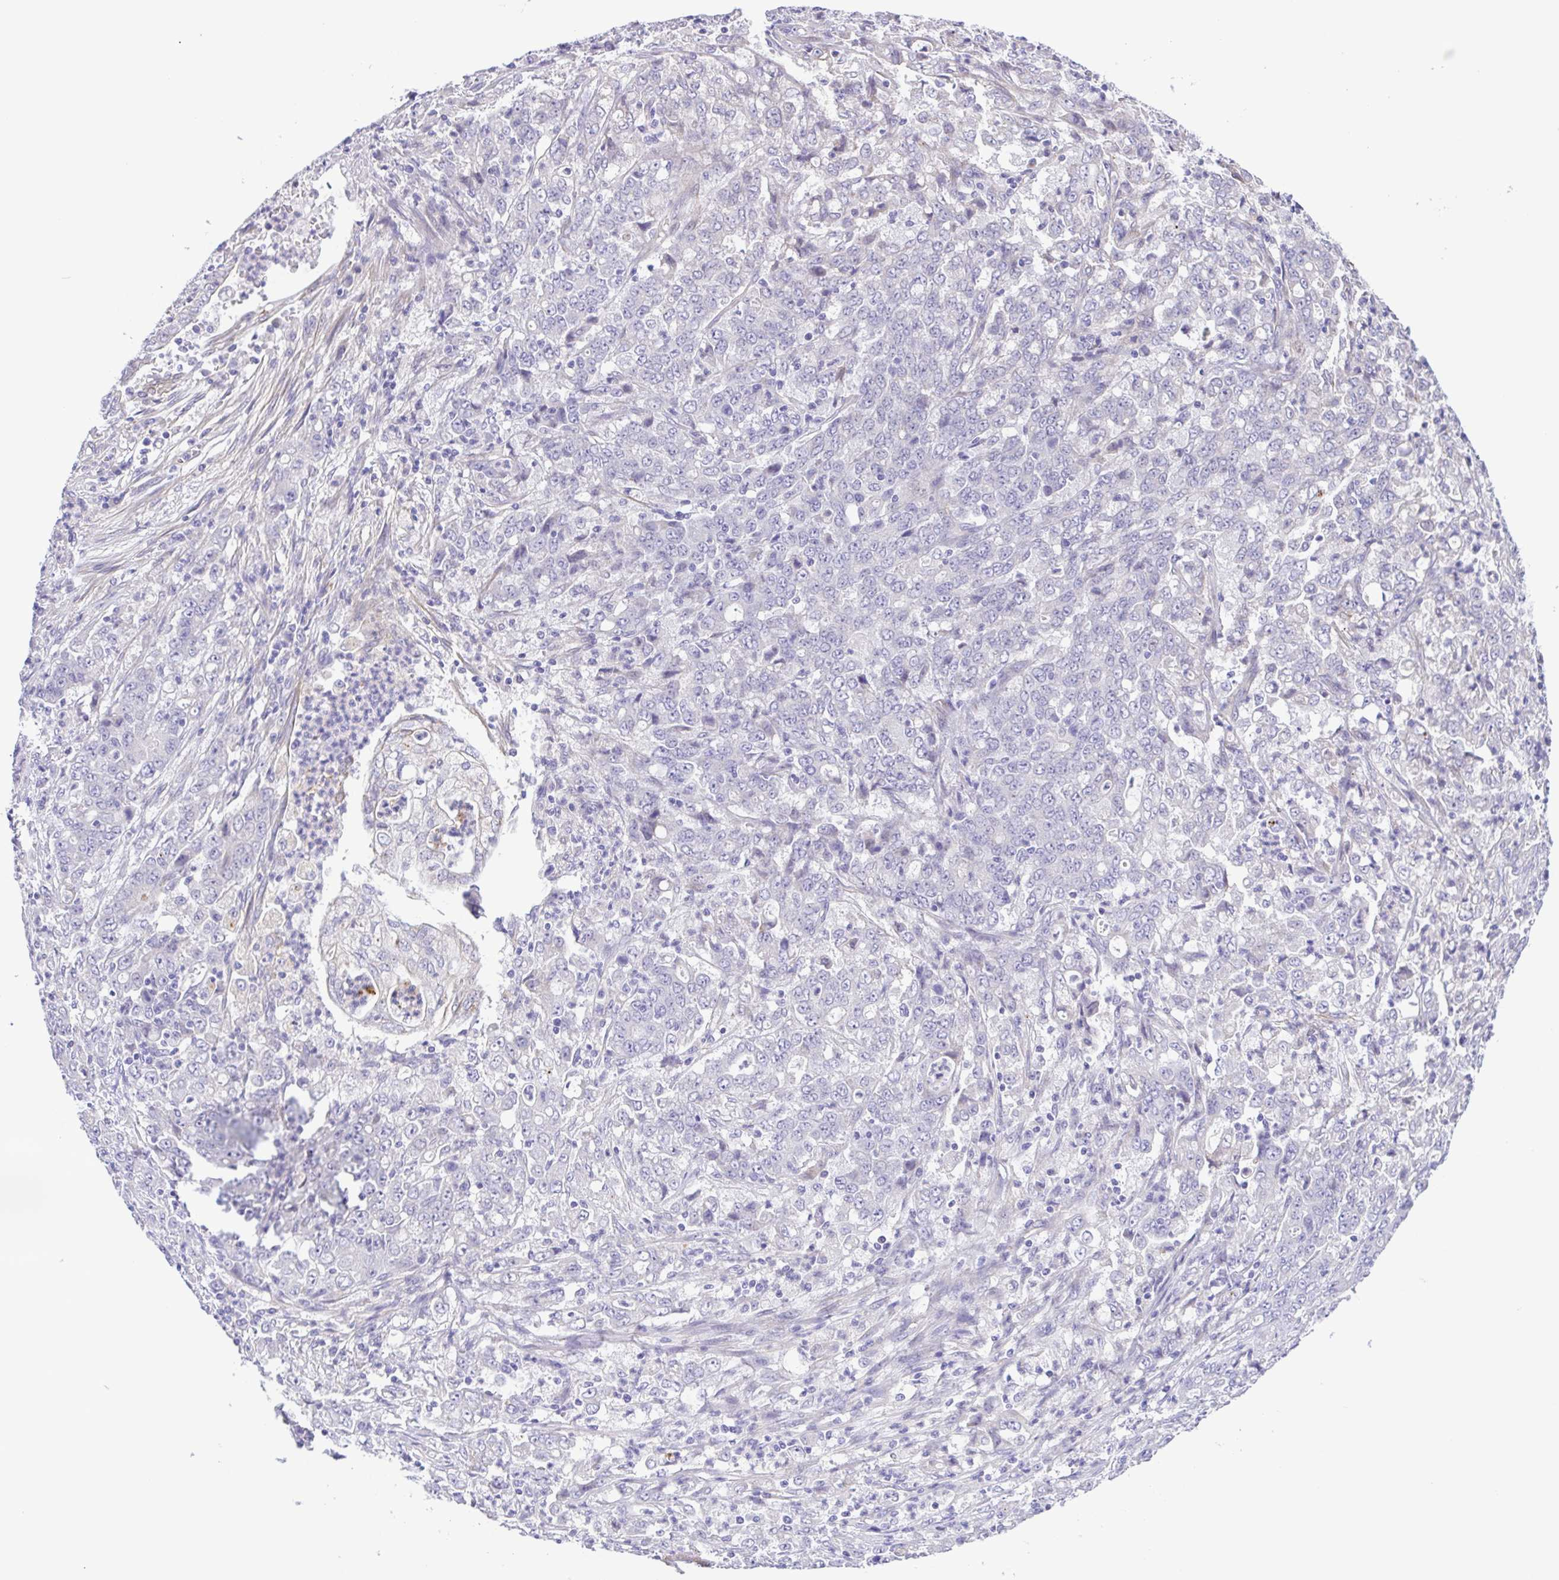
{"staining": {"intensity": "negative", "quantity": "none", "location": "none"}, "tissue": "stomach cancer", "cell_type": "Tumor cells", "image_type": "cancer", "snomed": [{"axis": "morphology", "description": "Adenocarcinoma, NOS"}, {"axis": "topography", "description": "Stomach, lower"}], "caption": "Tumor cells are negative for brown protein staining in stomach cancer.", "gene": "GABBR2", "patient": {"sex": "female", "age": 71}}